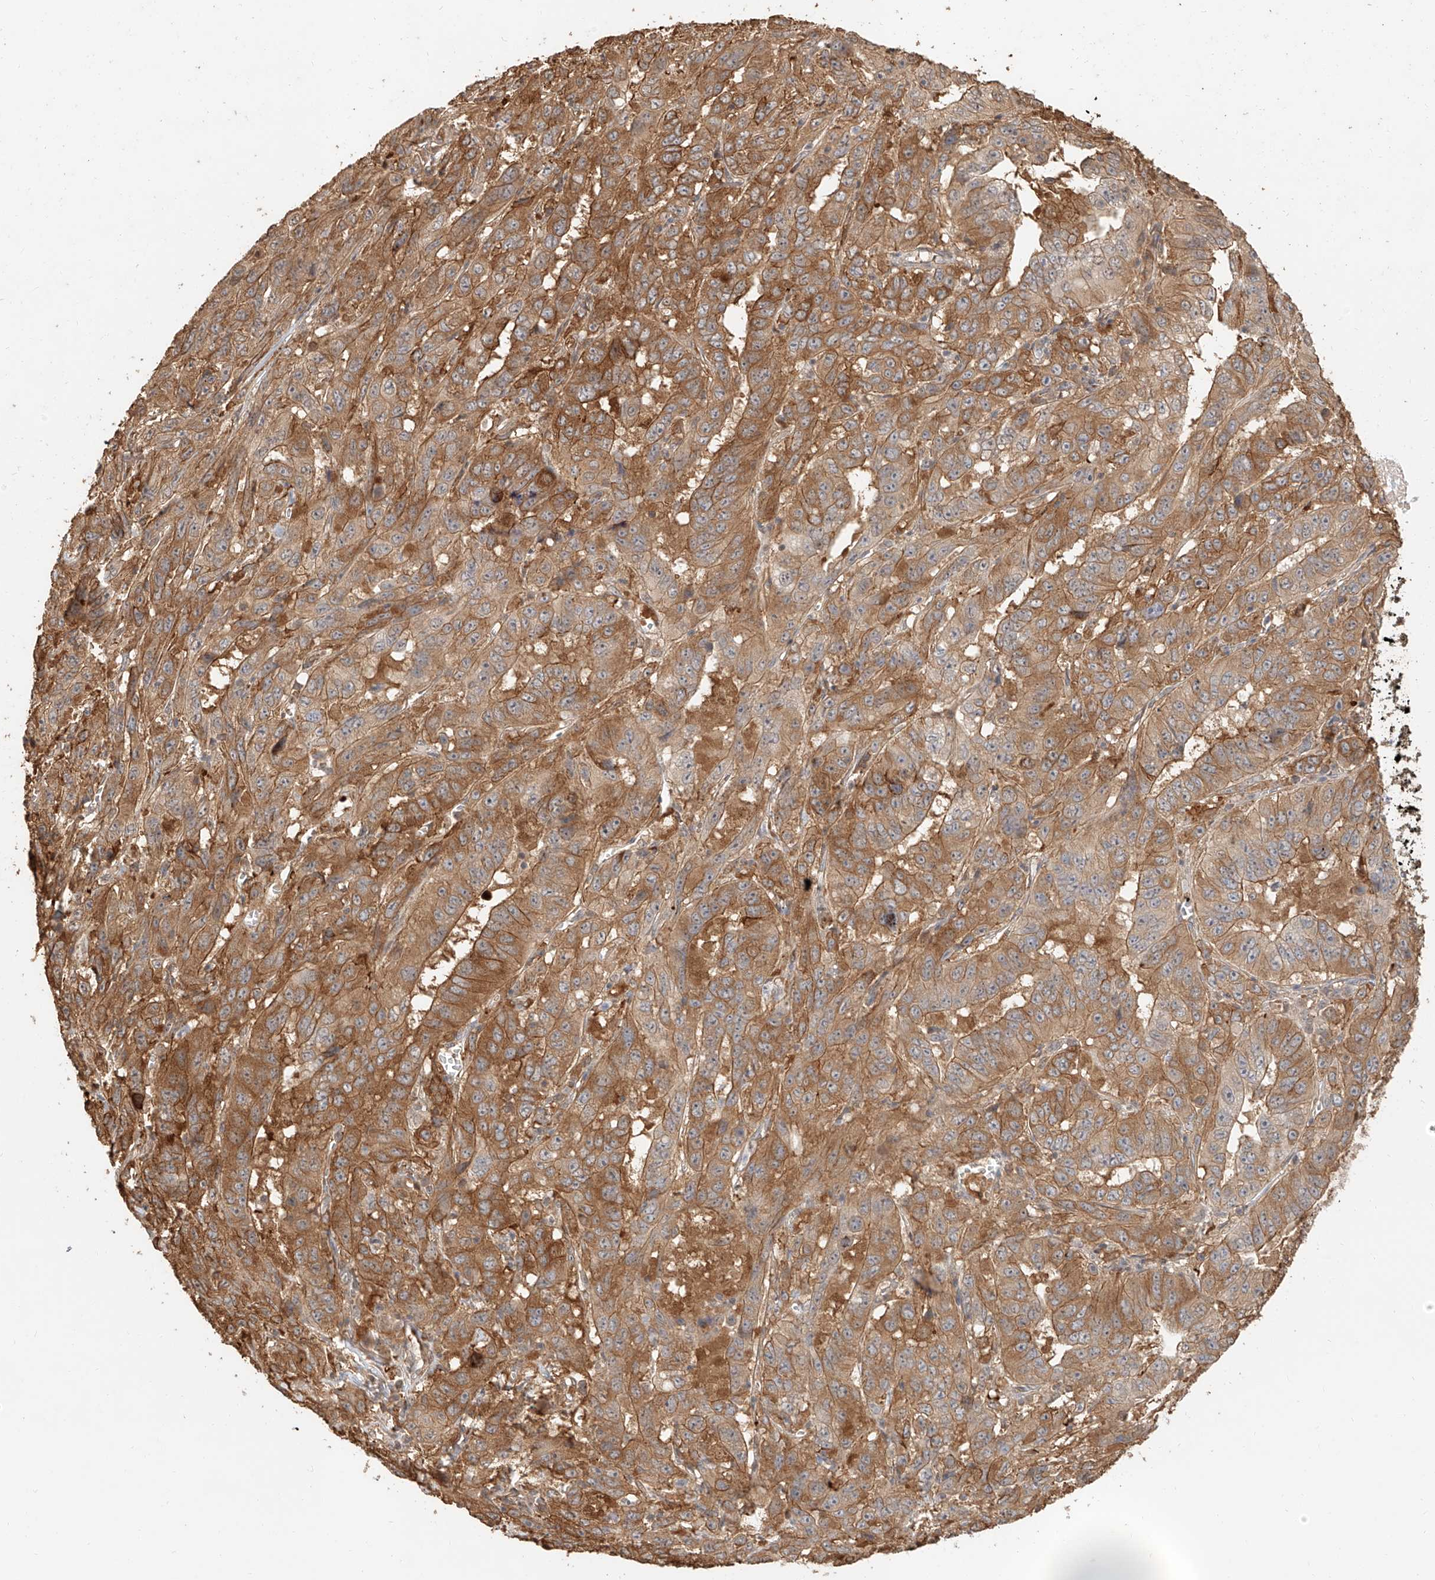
{"staining": {"intensity": "moderate", "quantity": ">75%", "location": "cytoplasmic/membranous"}, "tissue": "pancreatic cancer", "cell_type": "Tumor cells", "image_type": "cancer", "snomed": [{"axis": "morphology", "description": "Adenocarcinoma, NOS"}, {"axis": "topography", "description": "Pancreas"}], "caption": "This is an image of immunohistochemistry staining of adenocarcinoma (pancreatic), which shows moderate positivity in the cytoplasmic/membranous of tumor cells.", "gene": "NAP1L1", "patient": {"sex": "male", "age": 63}}